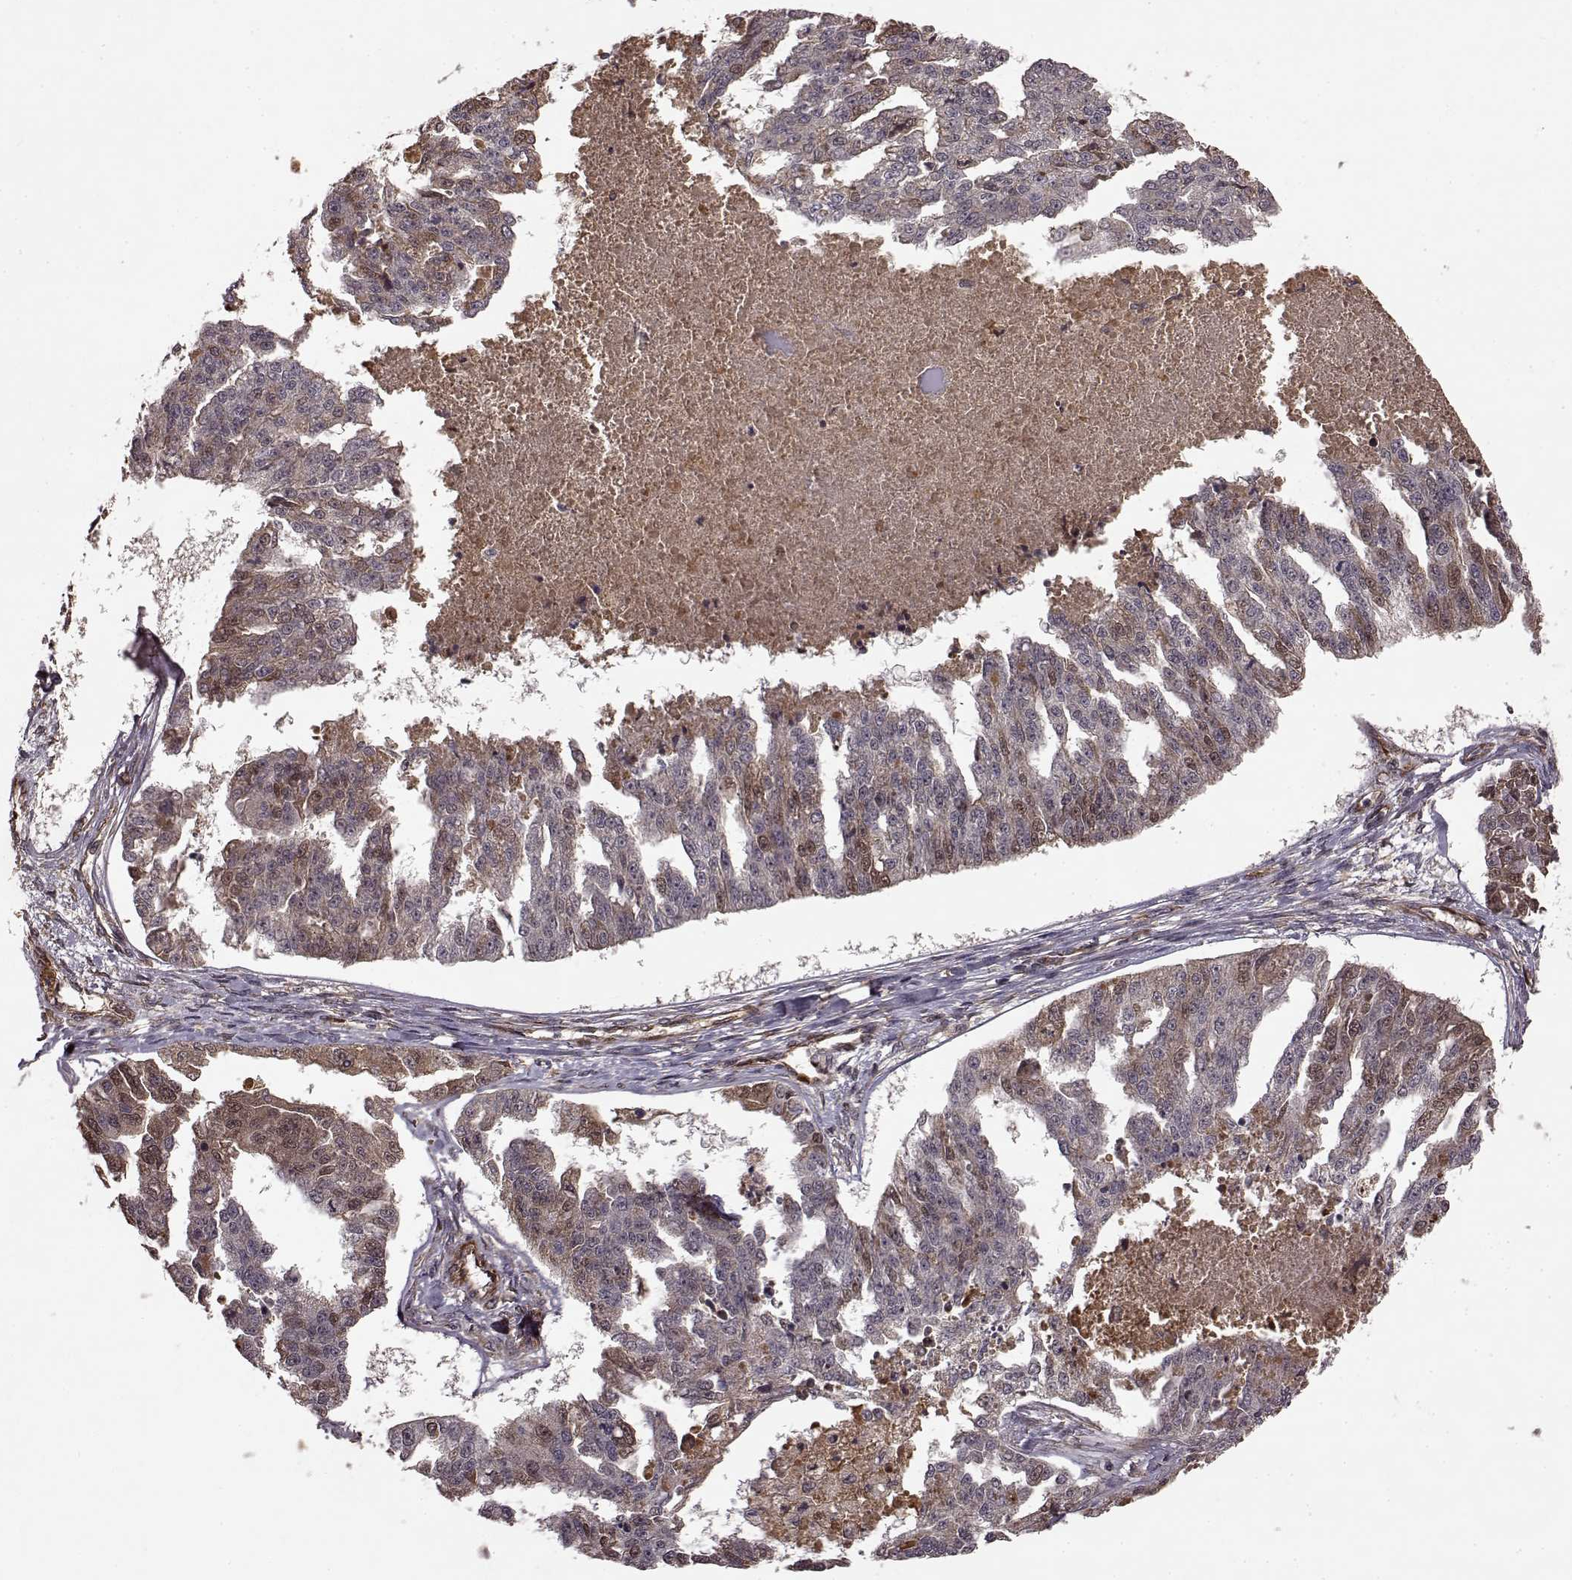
{"staining": {"intensity": "moderate", "quantity": "<25%", "location": "cytoplasmic/membranous"}, "tissue": "ovarian cancer", "cell_type": "Tumor cells", "image_type": "cancer", "snomed": [{"axis": "morphology", "description": "Cystadenocarcinoma, serous, NOS"}, {"axis": "topography", "description": "Ovary"}], "caption": "The histopathology image reveals staining of serous cystadenocarcinoma (ovarian), revealing moderate cytoplasmic/membranous protein positivity (brown color) within tumor cells.", "gene": "FSTL1", "patient": {"sex": "female", "age": 58}}